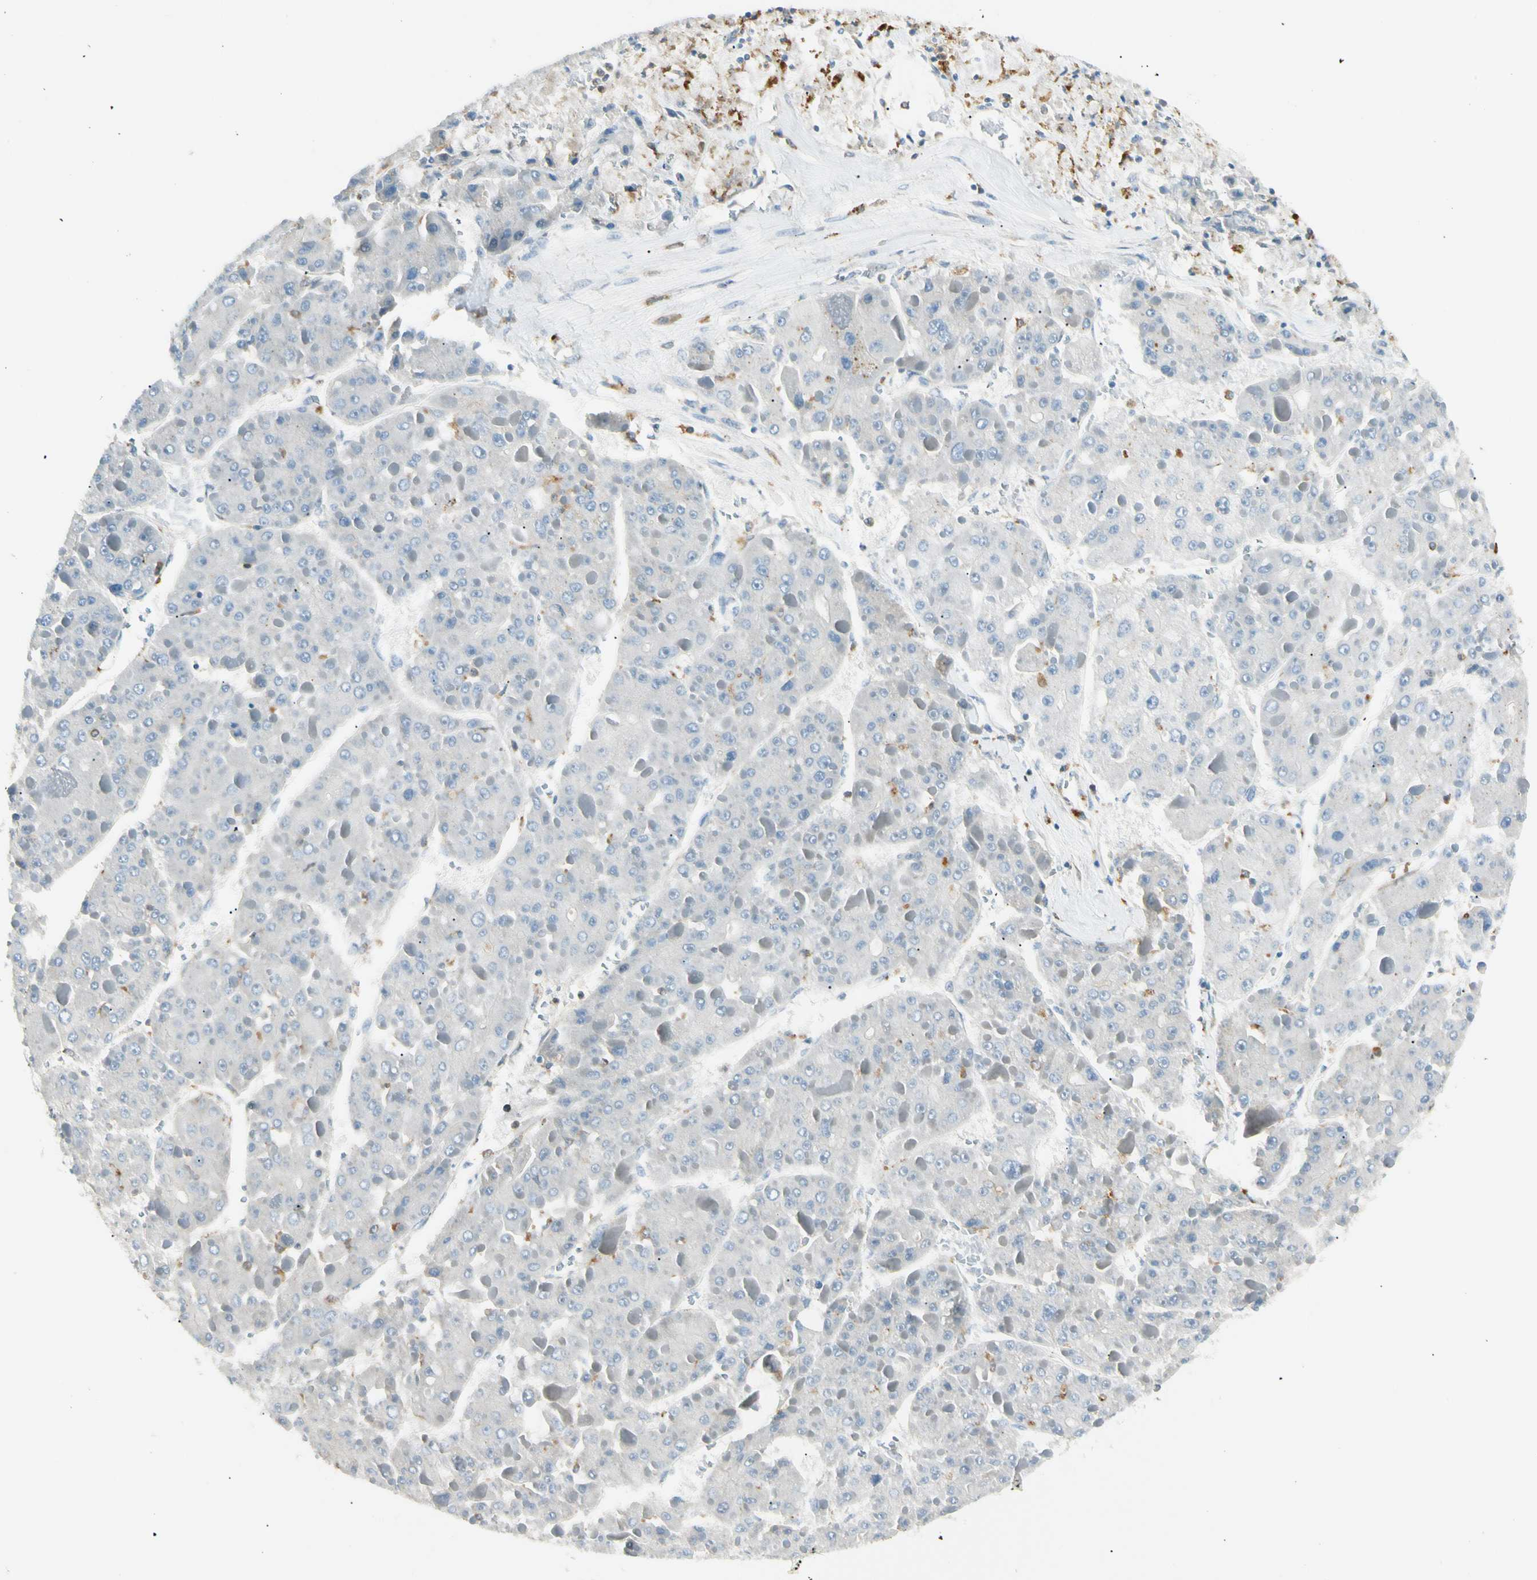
{"staining": {"intensity": "negative", "quantity": "none", "location": "none"}, "tissue": "liver cancer", "cell_type": "Tumor cells", "image_type": "cancer", "snomed": [{"axis": "morphology", "description": "Carcinoma, Hepatocellular, NOS"}, {"axis": "topography", "description": "Liver"}], "caption": "A high-resolution image shows immunohistochemistry (IHC) staining of liver cancer, which reveals no significant staining in tumor cells.", "gene": "LPCAT2", "patient": {"sex": "female", "age": 73}}